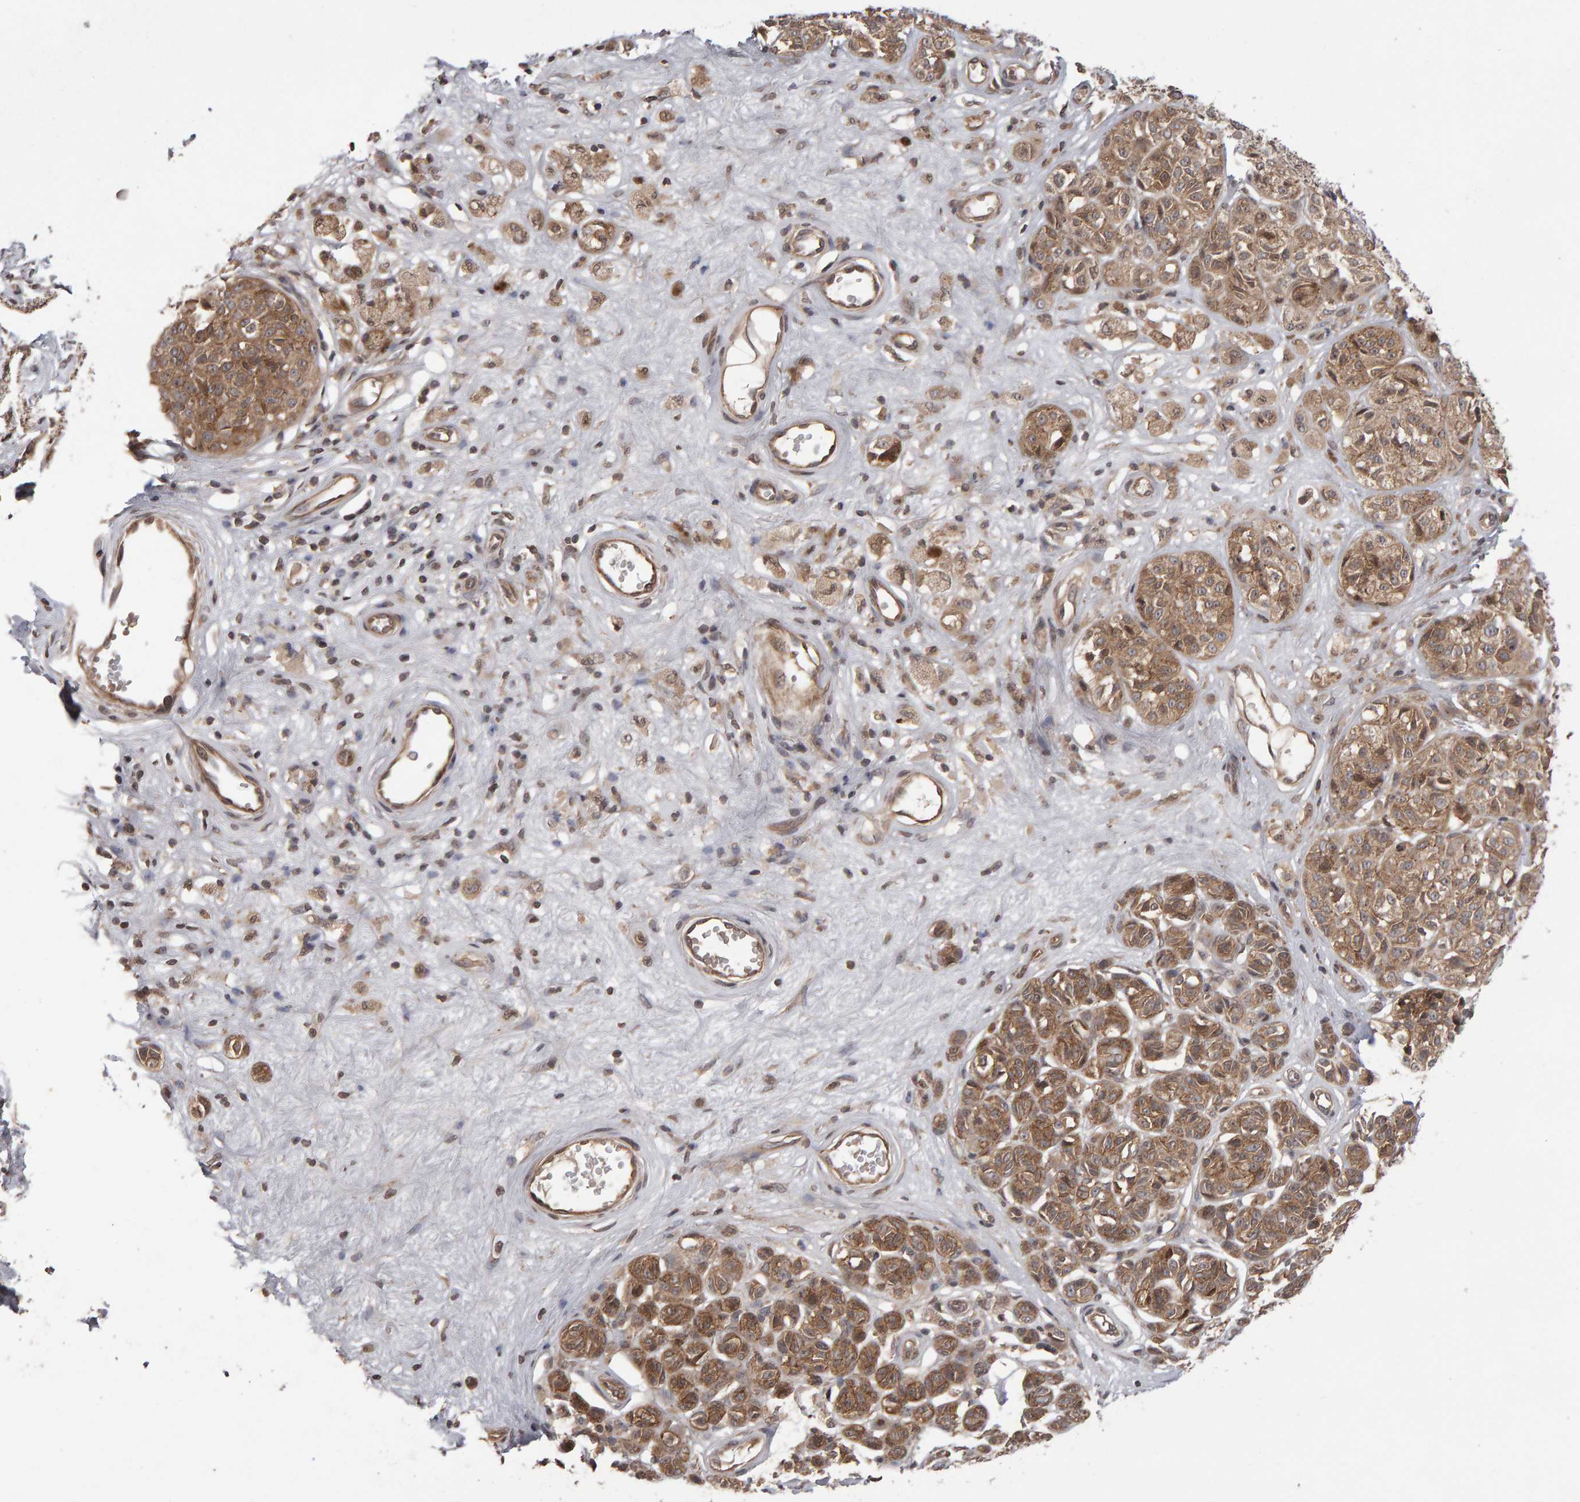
{"staining": {"intensity": "moderate", "quantity": ">75%", "location": "cytoplasmic/membranous"}, "tissue": "melanoma", "cell_type": "Tumor cells", "image_type": "cancer", "snomed": [{"axis": "morphology", "description": "Malignant melanoma, NOS"}, {"axis": "topography", "description": "Skin"}], "caption": "The image exhibits a brown stain indicating the presence of a protein in the cytoplasmic/membranous of tumor cells in malignant melanoma.", "gene": "SCRIB", "patient": {"sex": "female", "age": 64}}